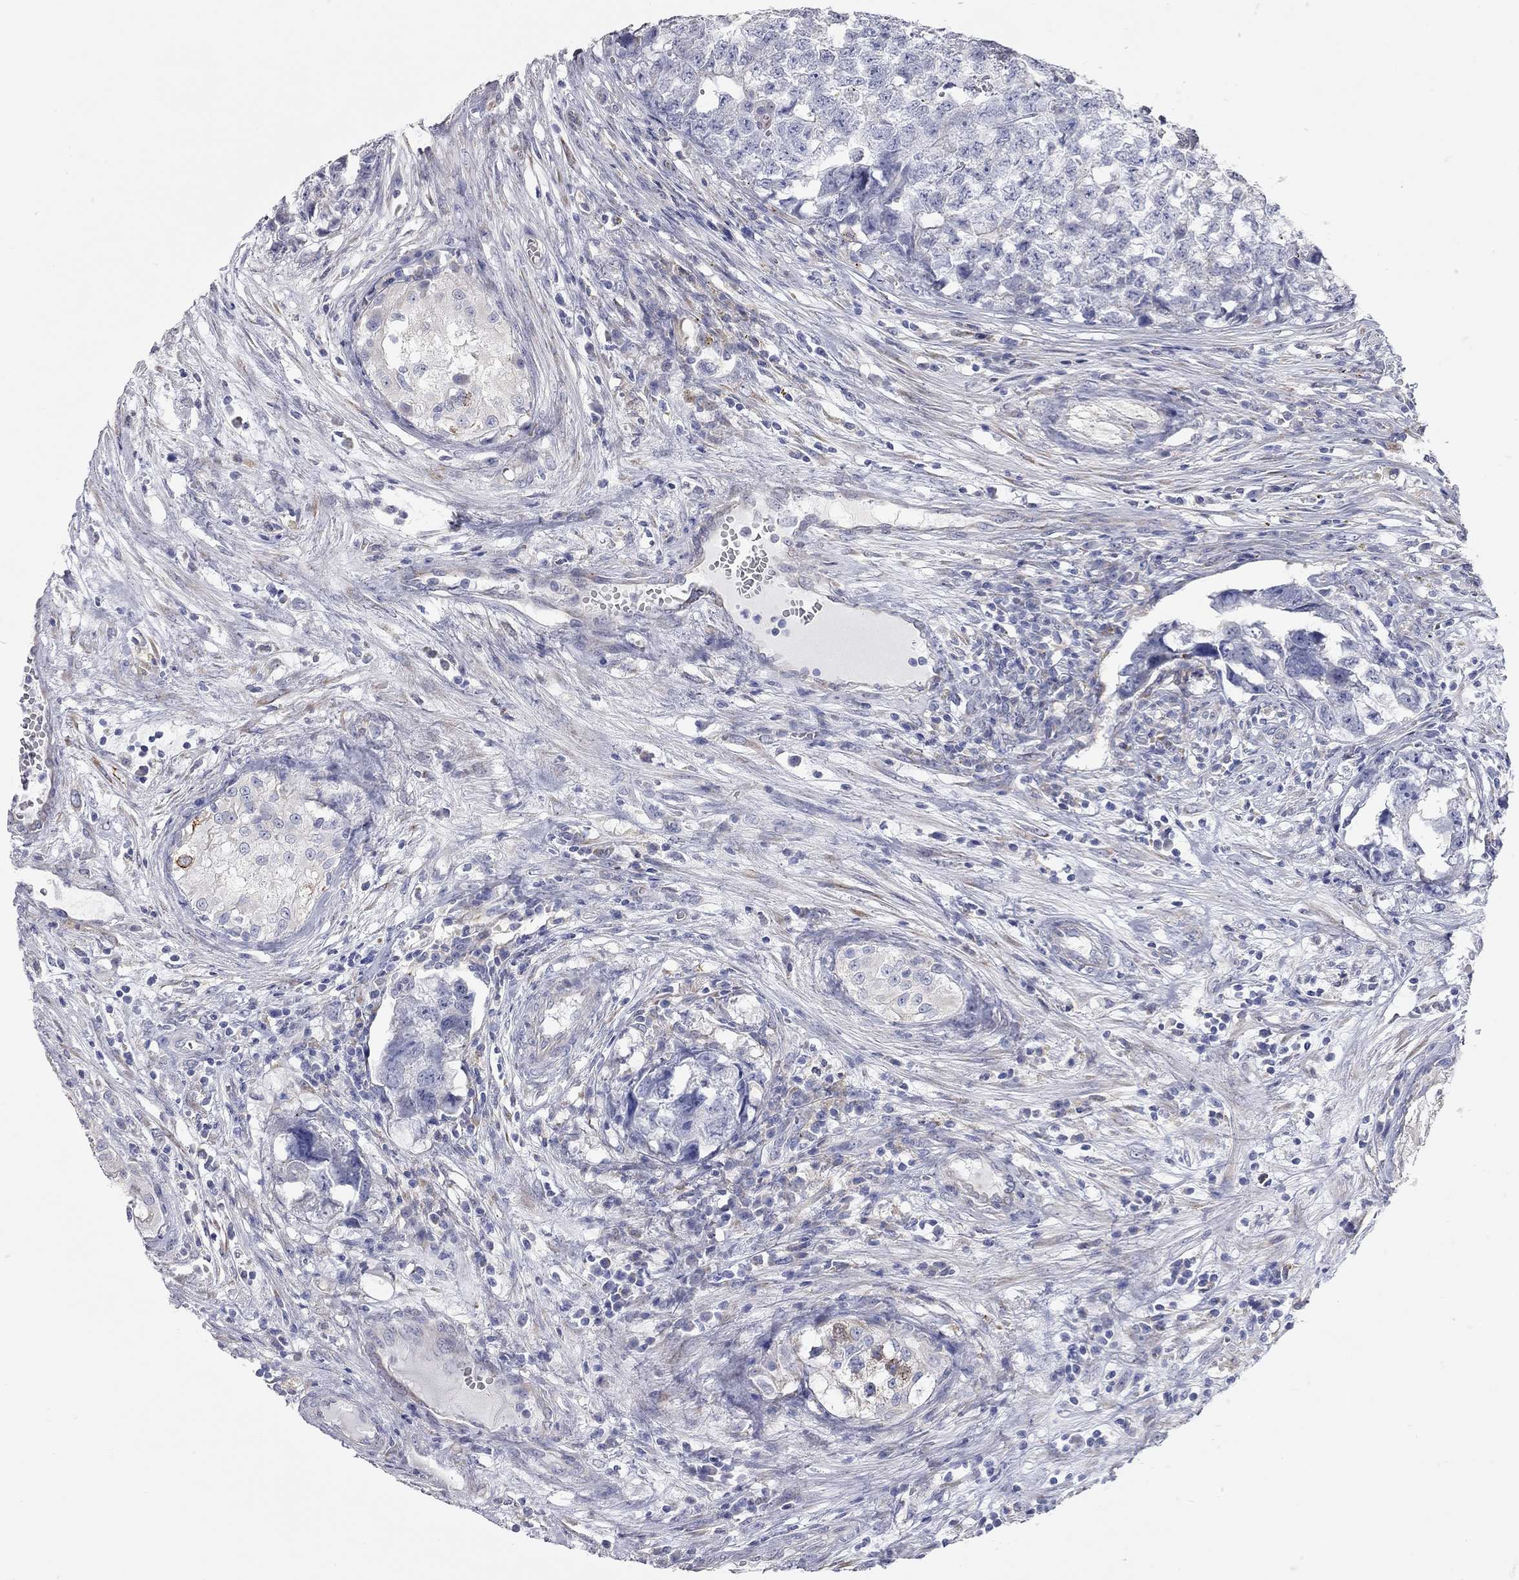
{"staining": {"intensity": "negative", "quantity": "none", "location": "none"}, "tissue": "testis cancer", "cell_type": "Tumor cells", "image_type": "cancer", "snomed": [{"axis": "morphology", "description": "Seminoma, NOS"}, {"axis": "morphology", "description": "Carcinoma, Embryonal, NOS"}, {"axis": "topography", "description": "Testis"}], "caption": "Immunohistochemistry histopathology image of testis seminoma stained for a protein (brown), which exhibits no staining in tumor cells.", "gene": "XAGE2", "patient": {"sex": "male", "age": 22}}